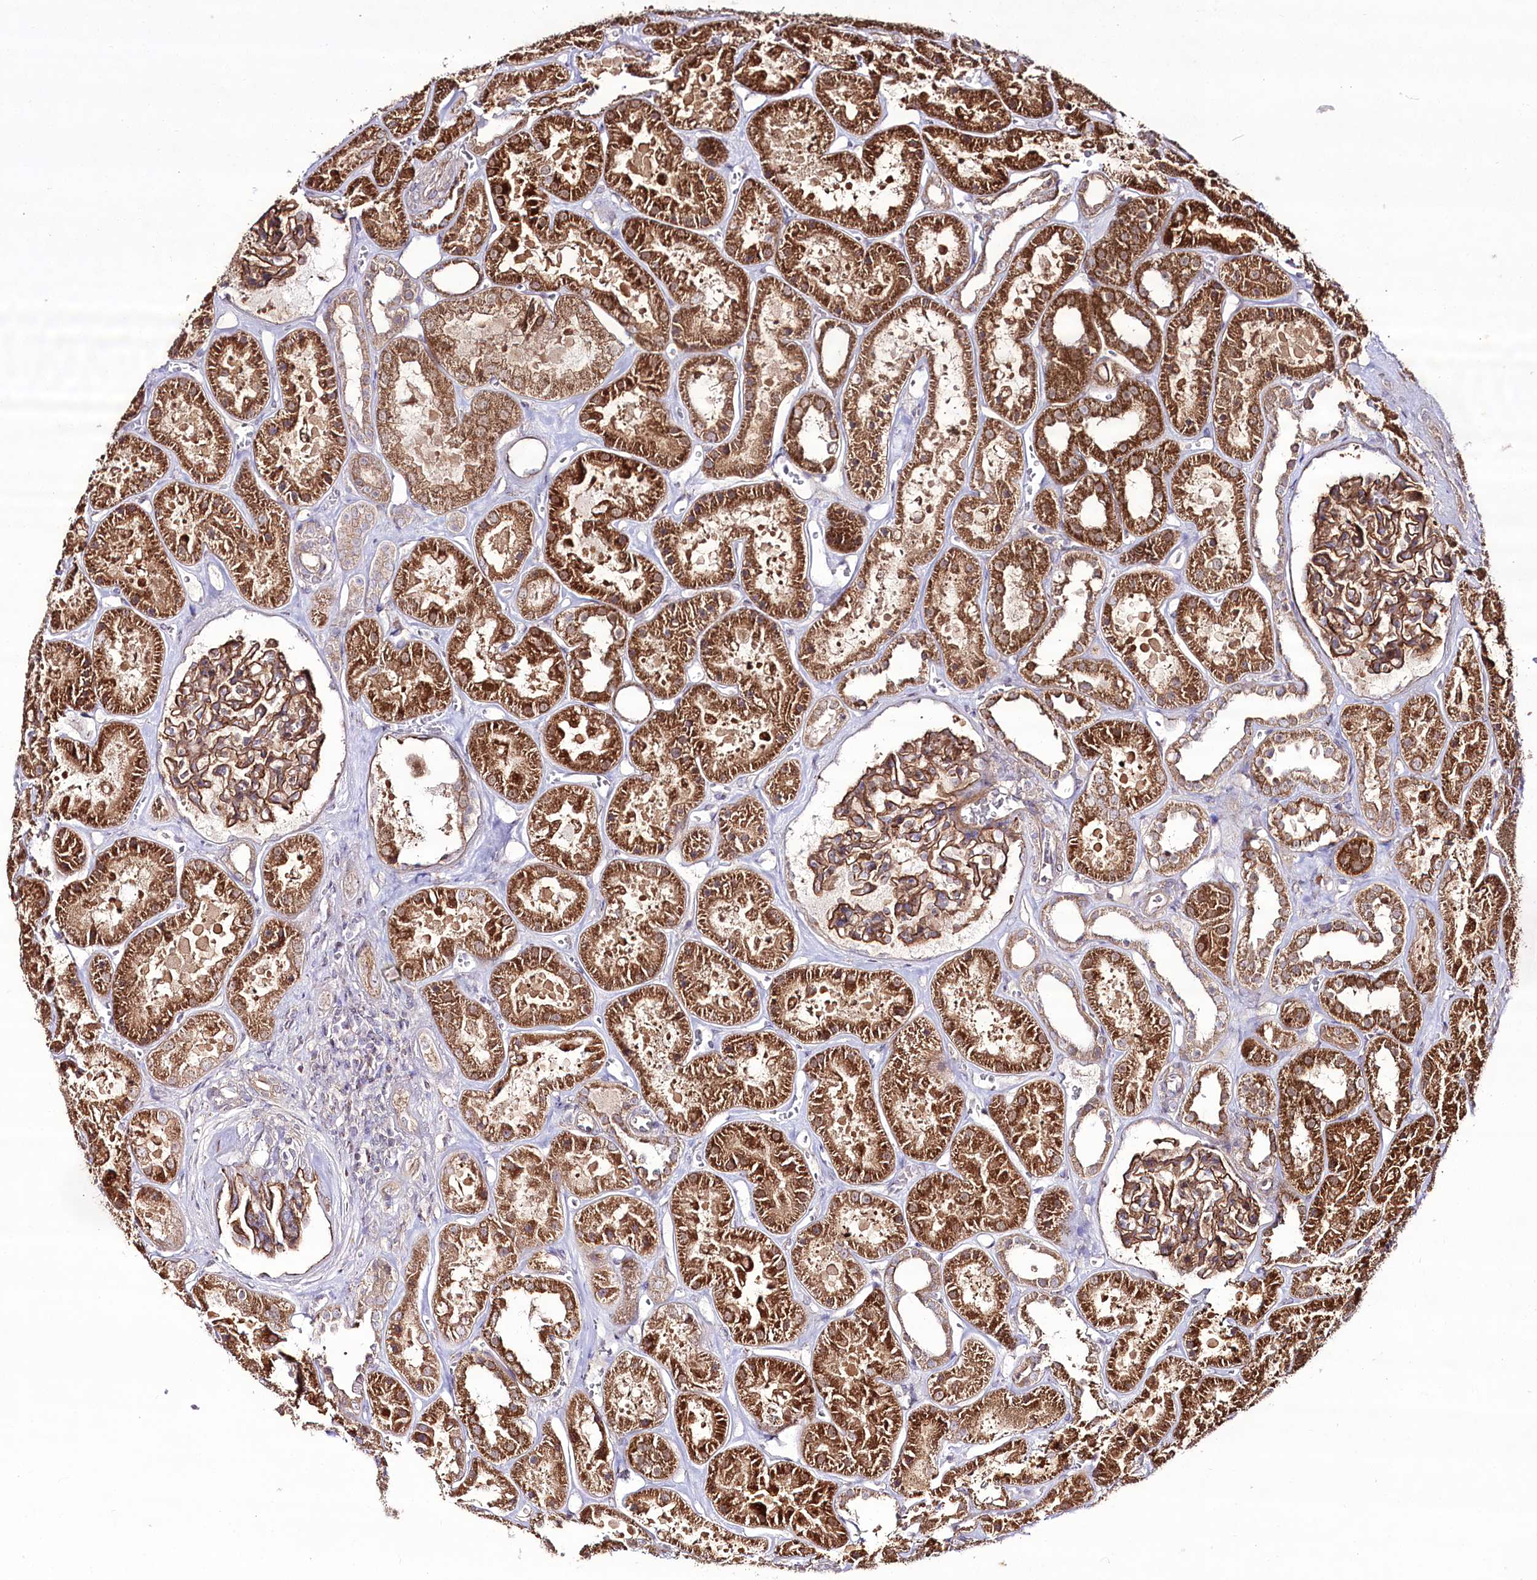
{"staining": {"intensity": "moderate", "quantity": ">75%", "location": "cytoplasmic/membranous"}, "tissue": "kidney", "cell_type": "Cells in glomeruli", "image_type": "normal", "snomed": [{"axis": "morphology", "description": "Normal tissue, NOS"}, {"axis": "topography", "description": "Kidney"}], "caption": "Kidney stained for a protein (brown) exhibits moderate cytoplasmic/membranous positive expression in about >75% of cells in glomeruli.", "gene": "REXO2", "patient": {"sex": "female", "age": 41}}